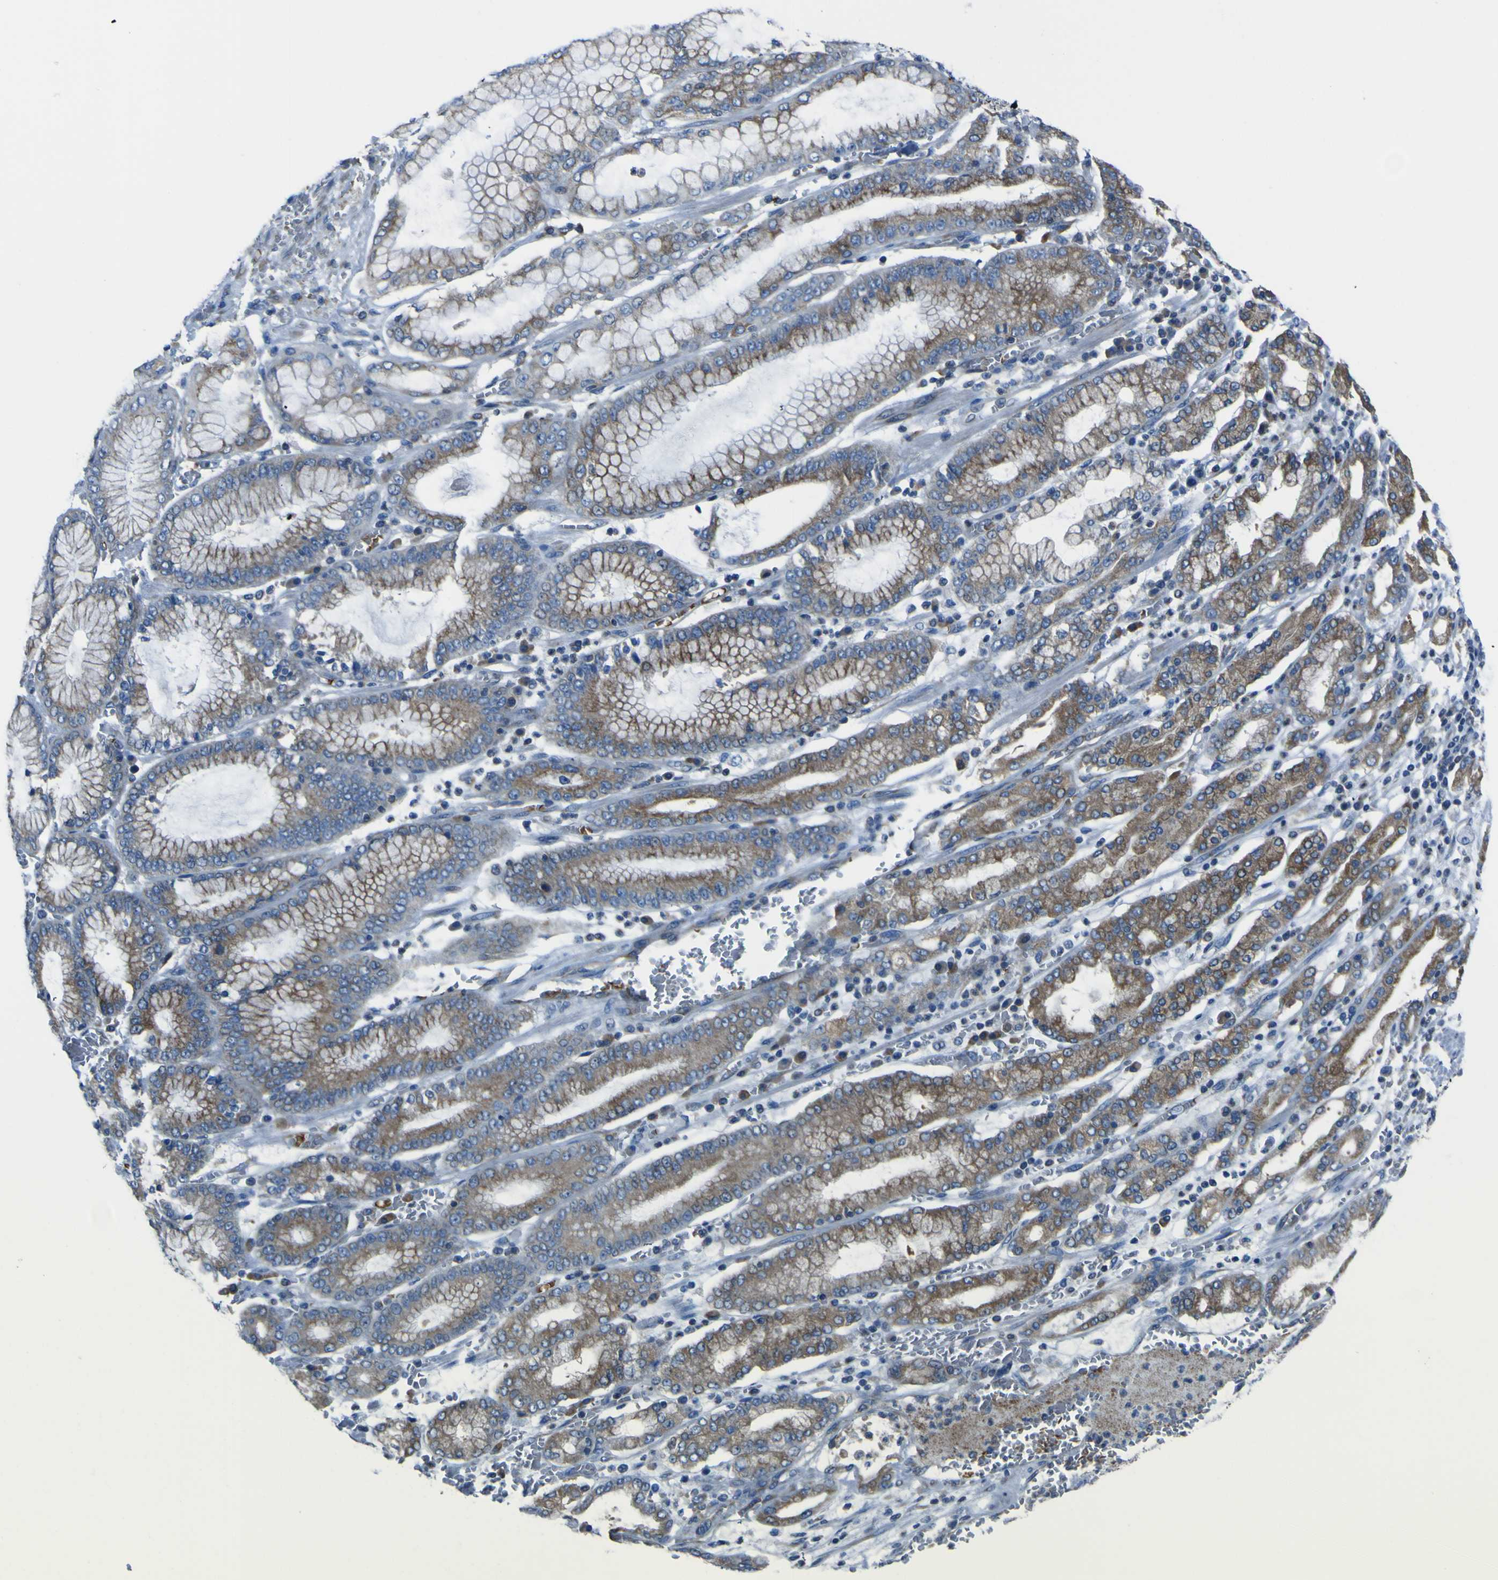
{"staining": {"intensity": "moderate", "quantity": ">75%", "location": "cytoplasmic/membranous"}, "tissue": "stomach cancer", "cell_type": "Tumor cells", "image_type": "cancer", "snomed": [{"axis": "morphology", "description": "Normal tissue, NOS"}, {"axis": "morphology", "description": "Adenocarcinoma, NOS"}, {"axis": "topography", "description": "Stomach, upper"}, {"axis": "topography", "description": "Stomach"}], "caption": "Protein expression analysis of stomach adenocarcinoma shows moderate cytoplasmic/membranous expression in approximately >75% of tumor cells.", "gene": "STIM1", "patient": {"sex": "male", "age": 76}}